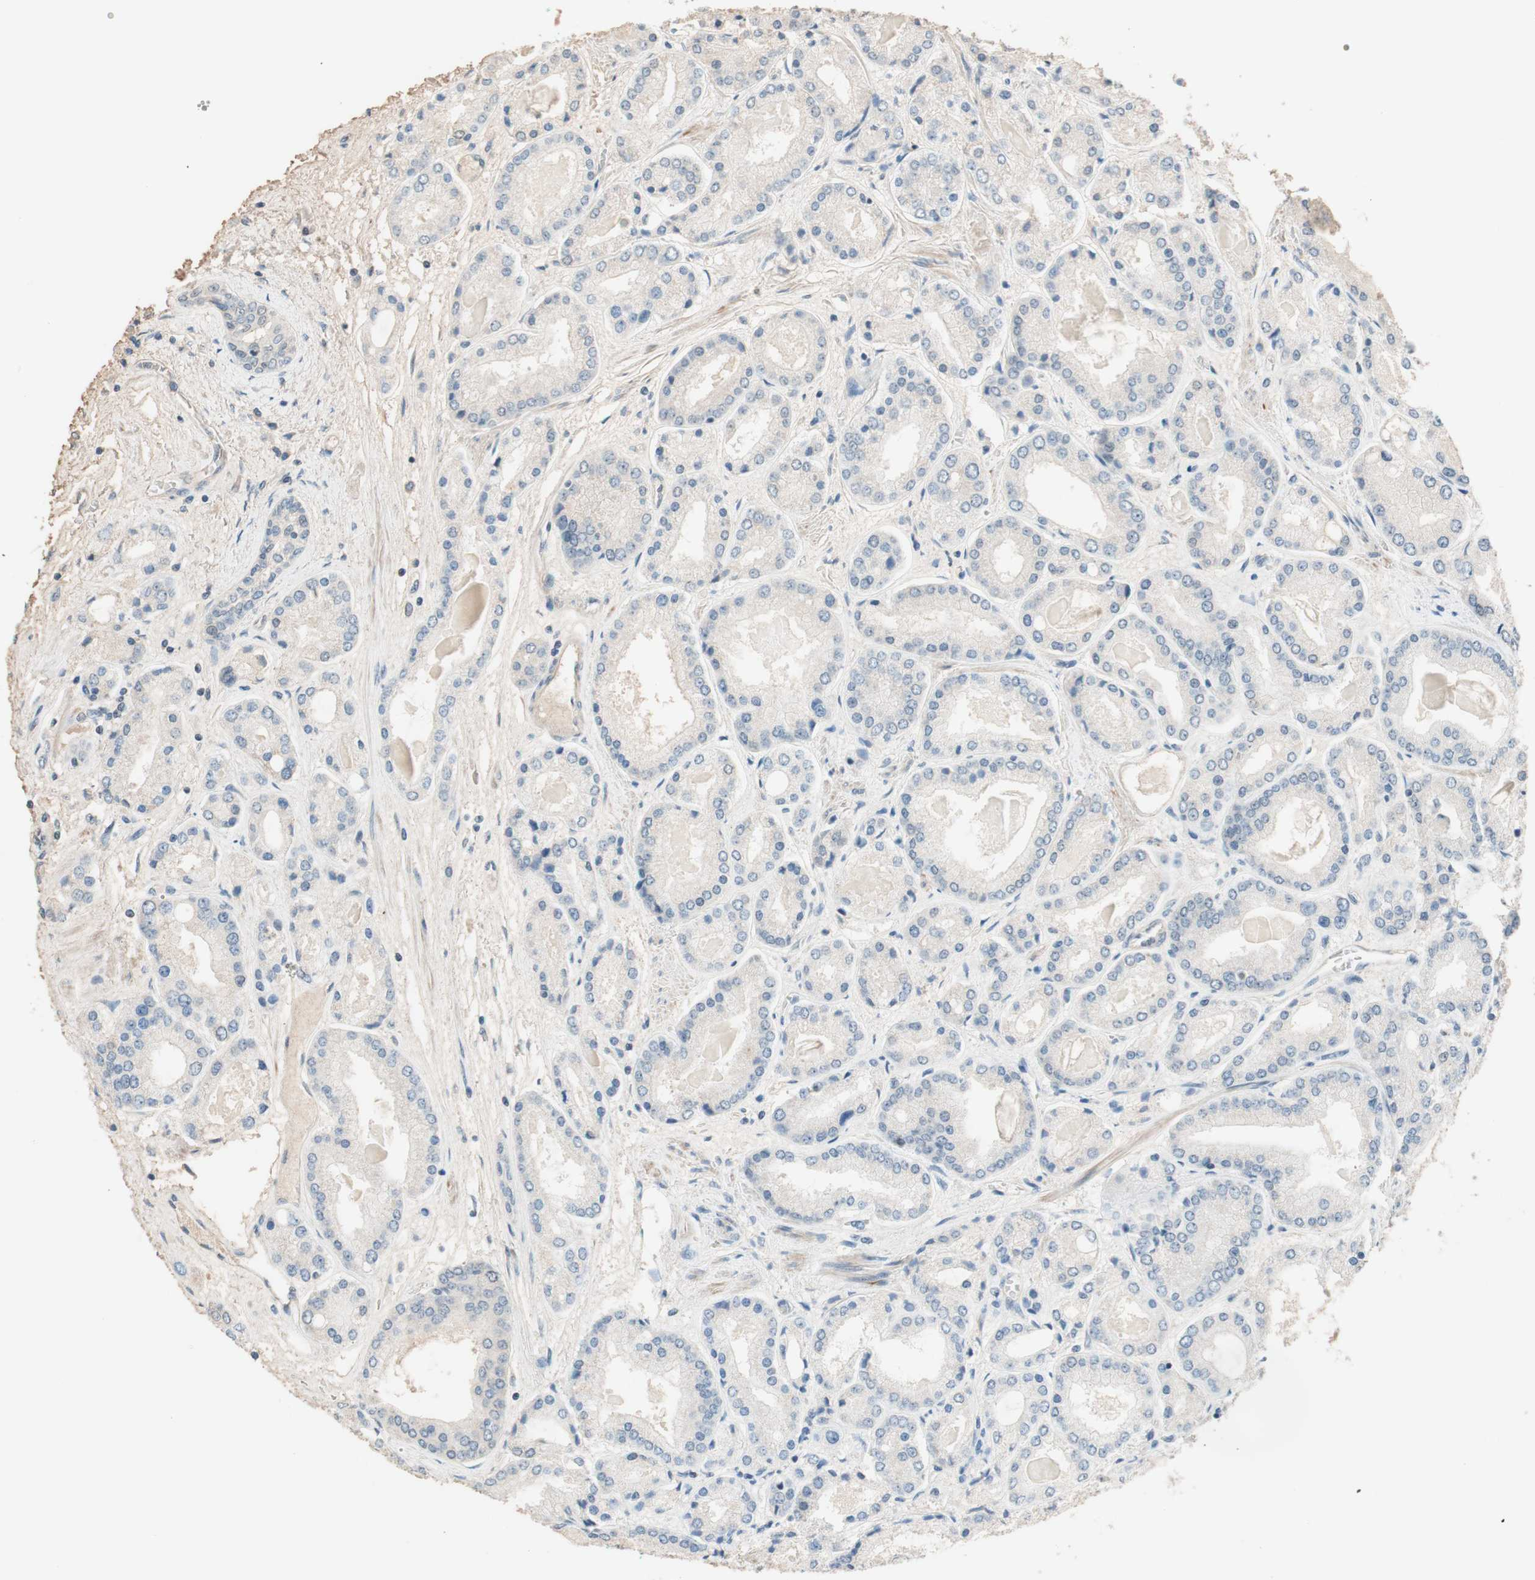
{"staining": {"intensity": "negative", "quantity": "none", "location": "none"}, "tissue": "prostate cancer", "cell_type": "Tumor cells", "image_type": "cancer", "snomed": [{"axis": "morphology", "description": "Adenocarcinoma, High grade"}, {"axis": "topography", "description": "Prostate"}], "caption": "Tumor cells are negative for protein expression in human high-grade adenocarcinoma (prostate). Brightfield microscopy of immunohistochemistry stained with DAB (3,3'-diaminobenzidine) (brown) and hematoxylin (blue), captured at high magnification.", "gene": "JPH1", "patient": {"sex": "male", "age": 59}}